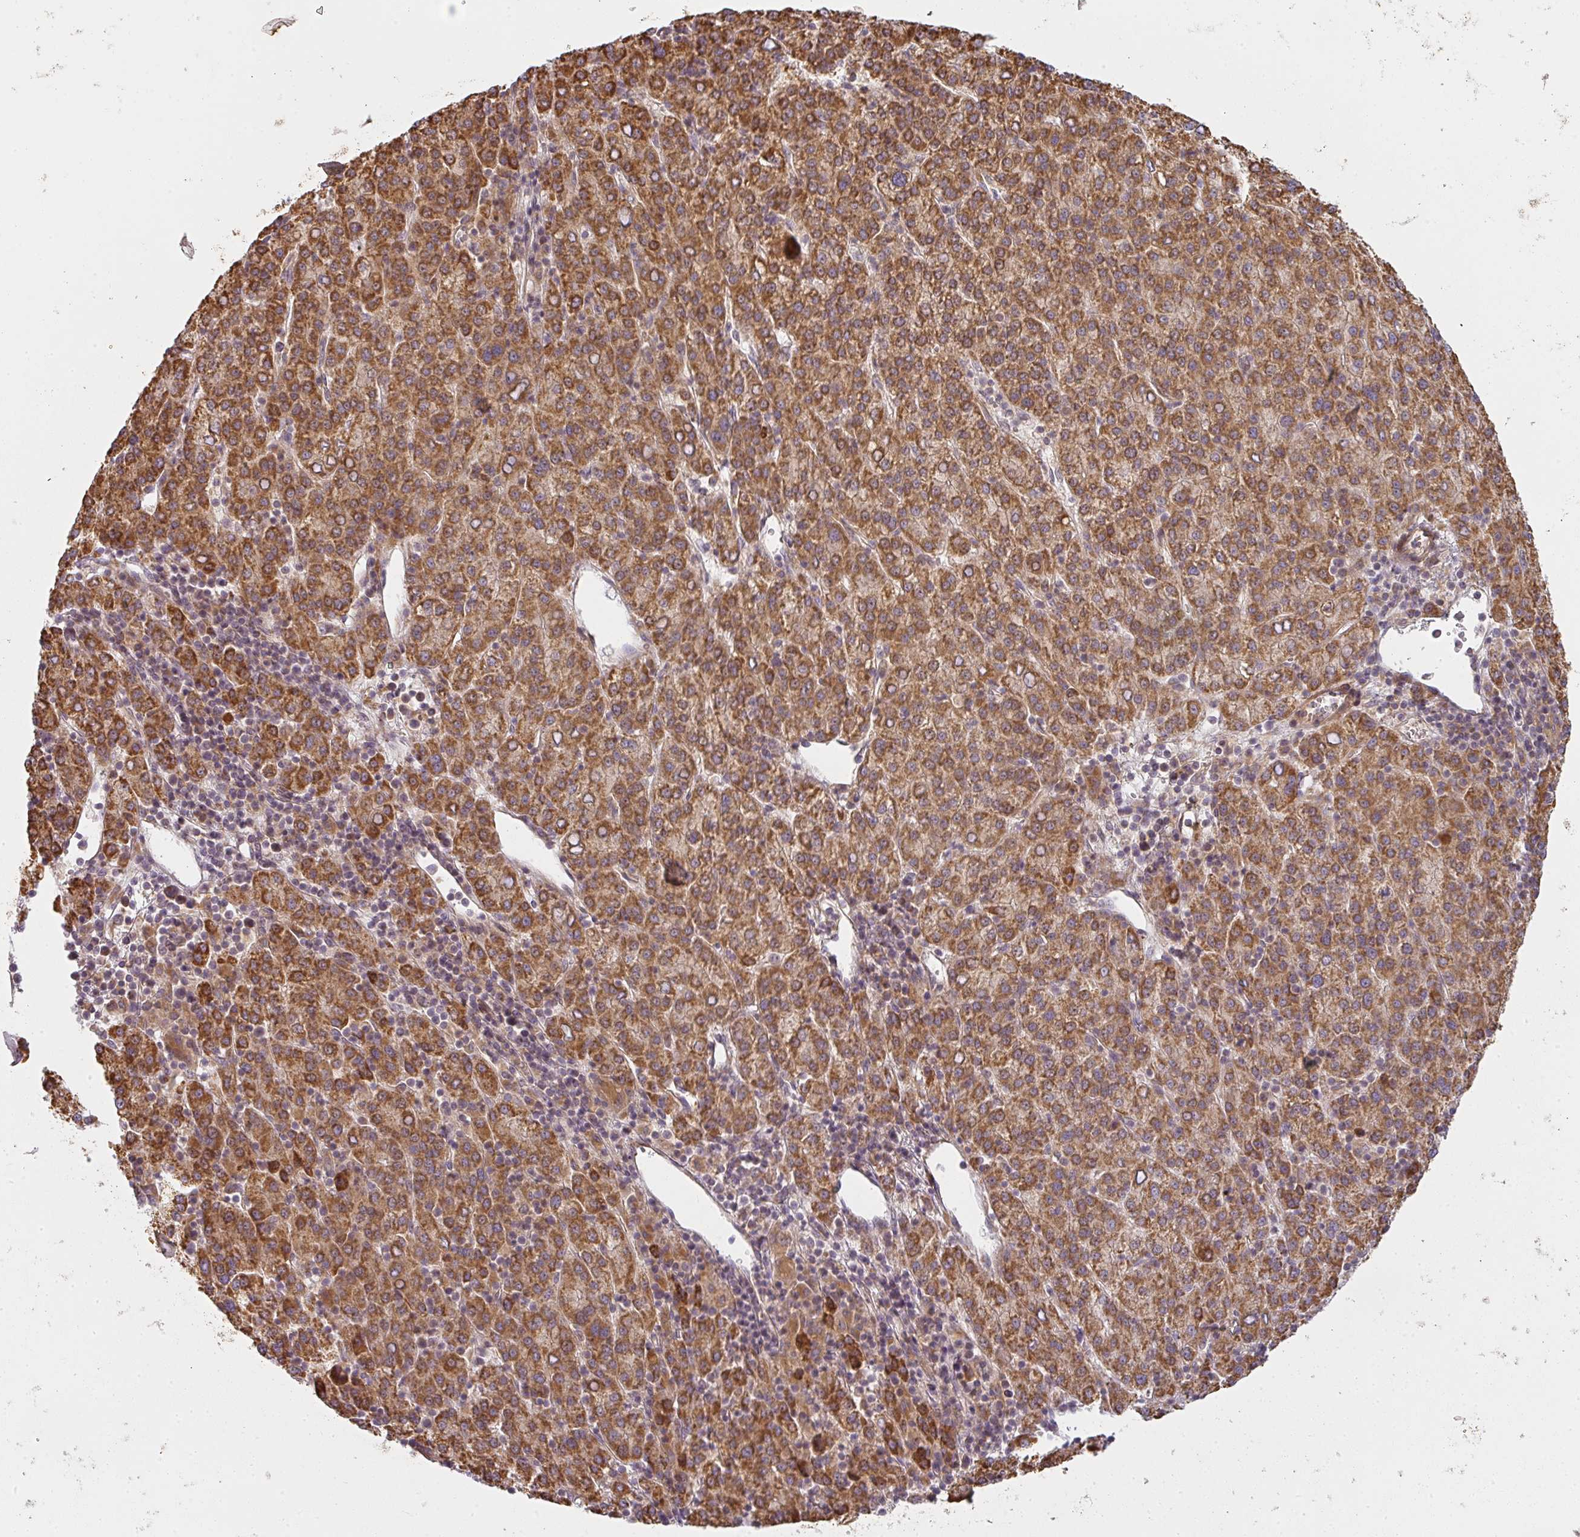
{"staining": {"intensity": "strong", "quantity": ">75%", "location": "cytoplasmic/membranous"}, "tissue": "liver cancer", "cell_type": "Tumor cells", "image_type": "cancer", "snomed": [{"axis": "morphology", "description": "Carcinoma, Hepatocellular, NOS"}, {"axis": "topography", "description": "Liver"}], "caption": "Hepatocellular carcinoma (liver) stained for a protein demonstrates strong cytoplasmic/membranous positivity in tumor cells. The staining was performed using DAB (3,3'-diaminobenzidine), with brown indicating positive protein expression. Nuclei are stained blue with hematoxylin.", "gene": "CNOT1", "patient": {"sex": "female", "age": 58}}